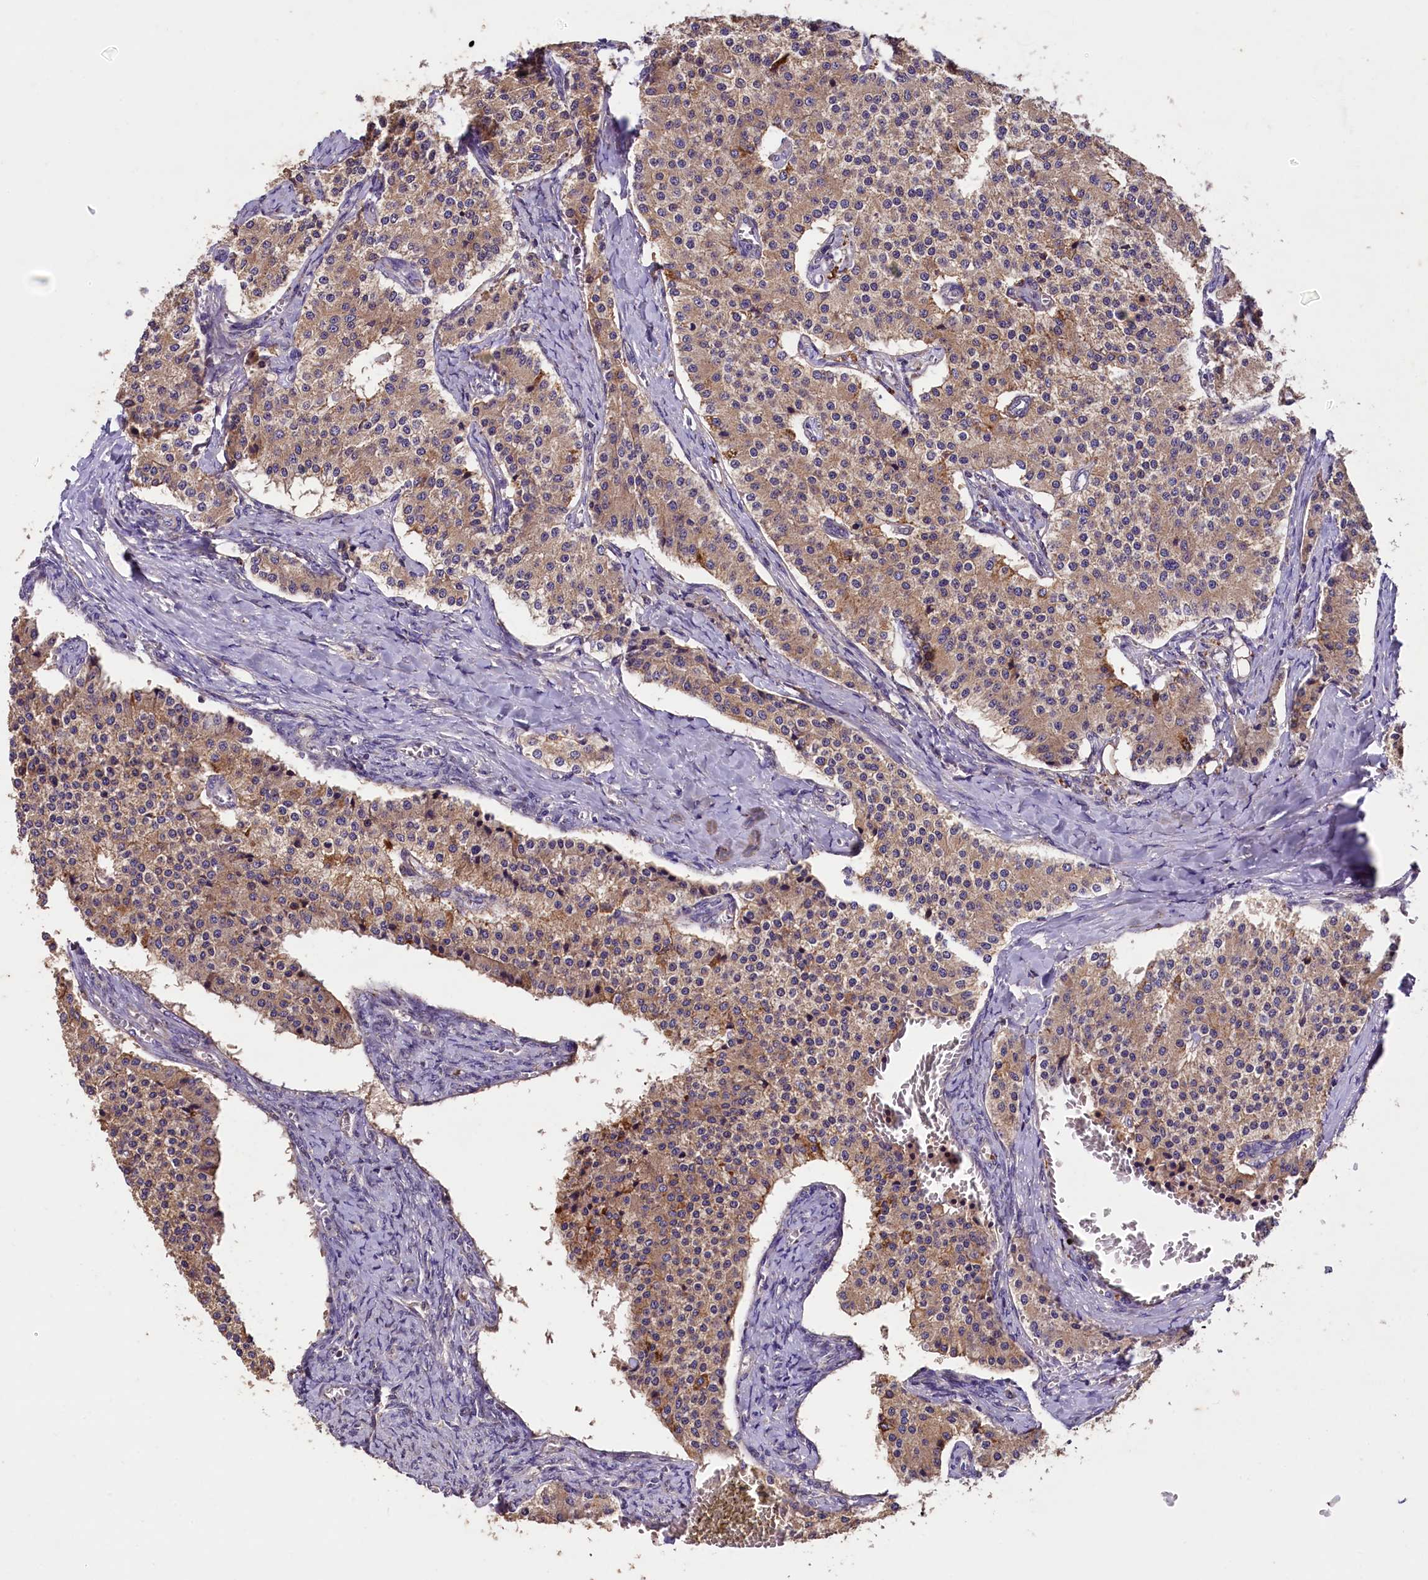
{"staining": {"intensity": "weak", "quantity": ">75%", "location": "cytoplasmic/membranous"}, "tissue": "carcinoid", "cell_type": "Tumor cells", "image_type": "cancer", "snomed": [{"axis": "morphology", "description": "Carcinoid, malignant, NOS"}, {"axis": "topography", "description": "Colon"}], "caption": "This image exhibits immunohistochemistry staining of human carcinoid, with low weak cytoplasmic/membranous expression in about >75% of tumor cells.", "gene": "PLXNB1", "patient": {"sex": "female", "age": 52}}